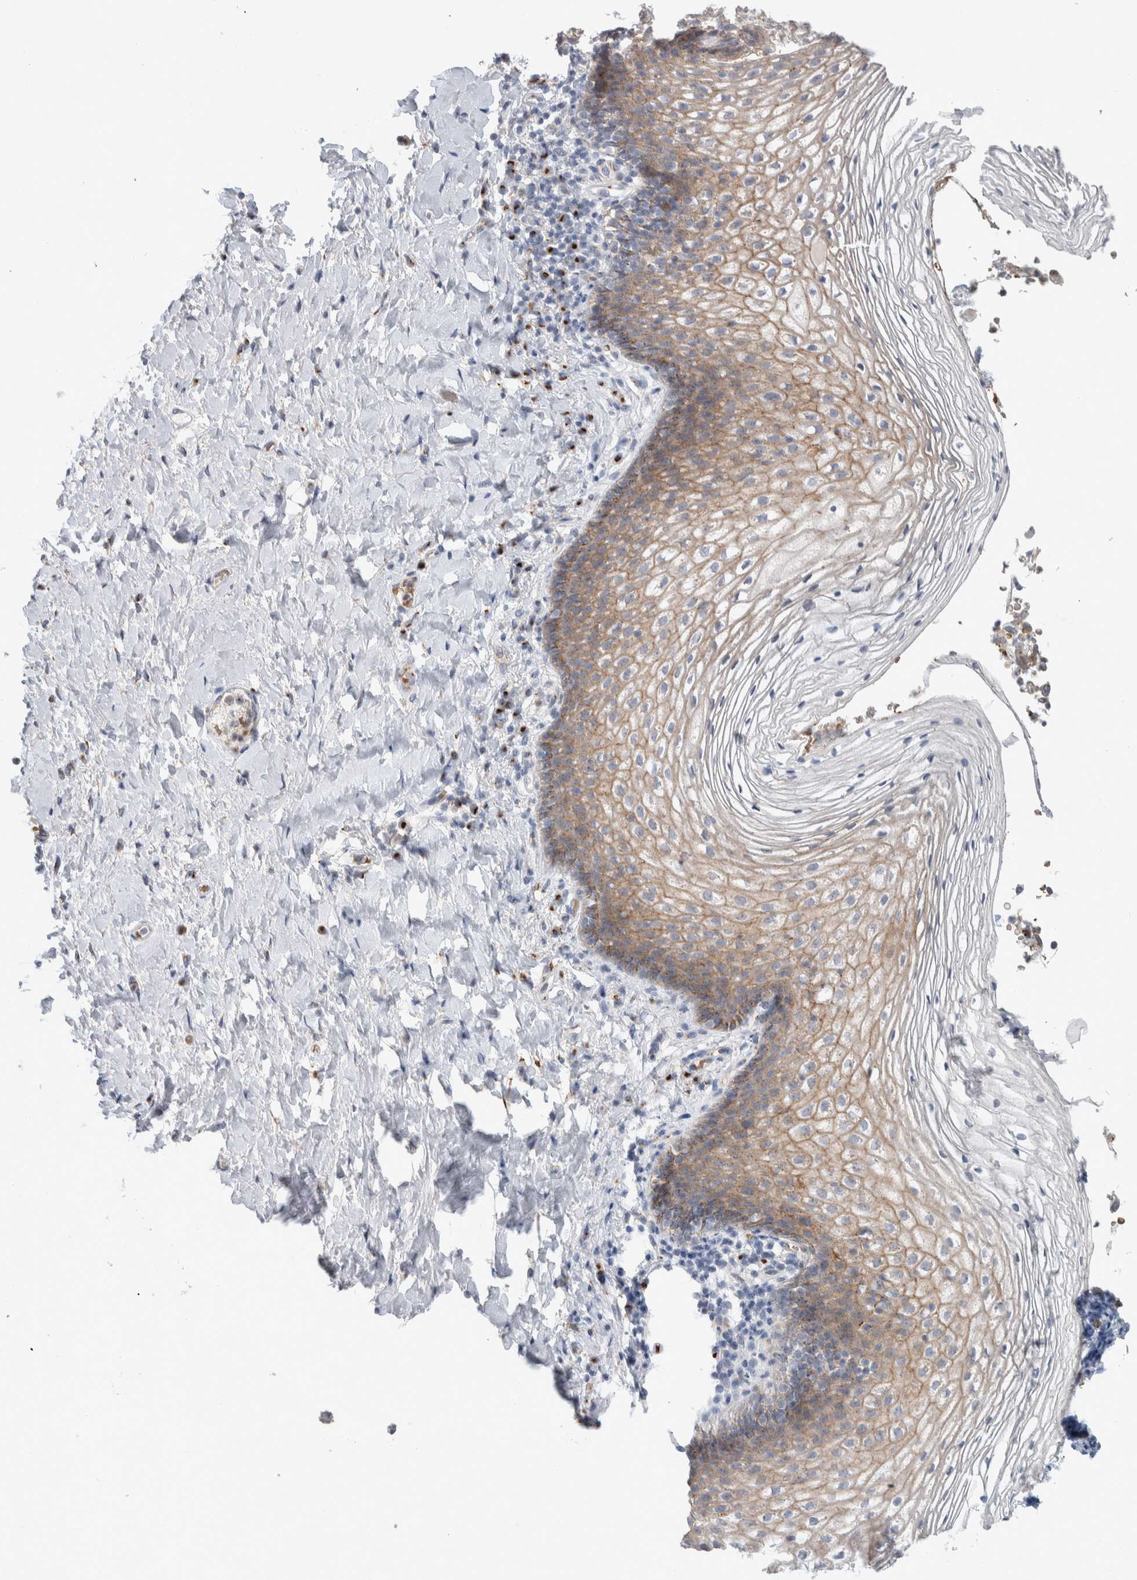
{"staining": {"intensity": "moderate", "quantity": "25%-75%", "location": "cytoplasmic/membranous"}, "tissue": "vagina", "cell_type": "Squamous epithelial cells", "image_type": "normal", "snomed": [{"axis": "morphology", "description": "Normal tissue, NOS"}, {"axis": "topography", "description": "Vagina"}], "caption": "DAB immunohistochemical staining of unremarkable vagina demonstrates moderate cytoplasmic/membranous protein staining in approximately 25%-75% of squamous epithelial cells.", "gene": "SLC38A10", "patient": {"sex": "female", "age": 60}}